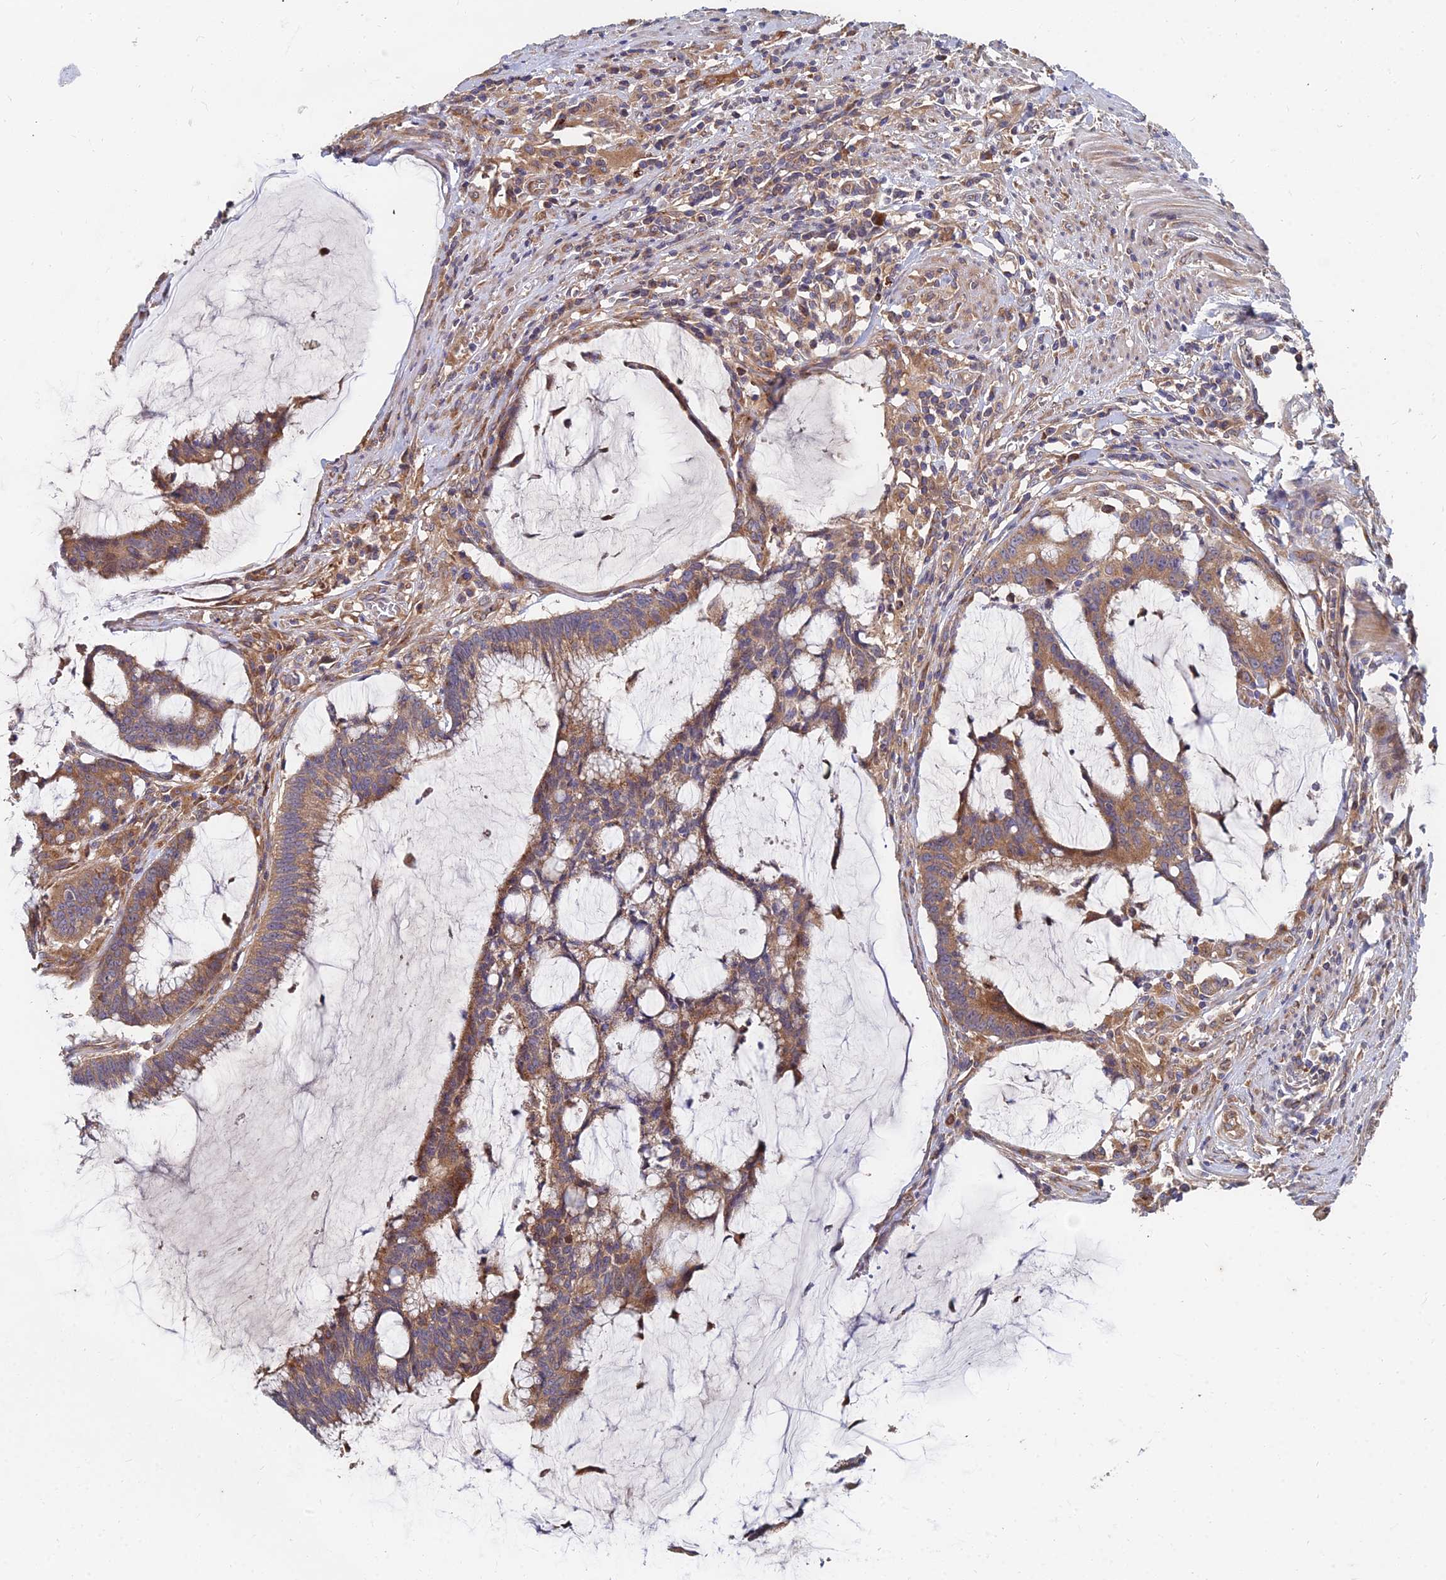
{"staining": {"intensity": "moderate", "quantity": ">75%", "location": "cytoplasmic/membranous"}, "tissue": "colorectal cancer", "cell_type": "Tumor cells", "image_type": "cancer", "snomed": [{"axis": "morphology", "description": "Adenocarcinoma, NOS"}, {"axis": "topography", "description": "Rectum"}], "caption": "IHC (DAB (3,3'-diaminobenzidine)) staining of human colorectal adenocarcinoma exhibits moderate cytoplasmic/membranous protein expression in about >75% of tumor cells.", "gene": "CCZ1", "patient": {"sex": "female", "age": 77}}